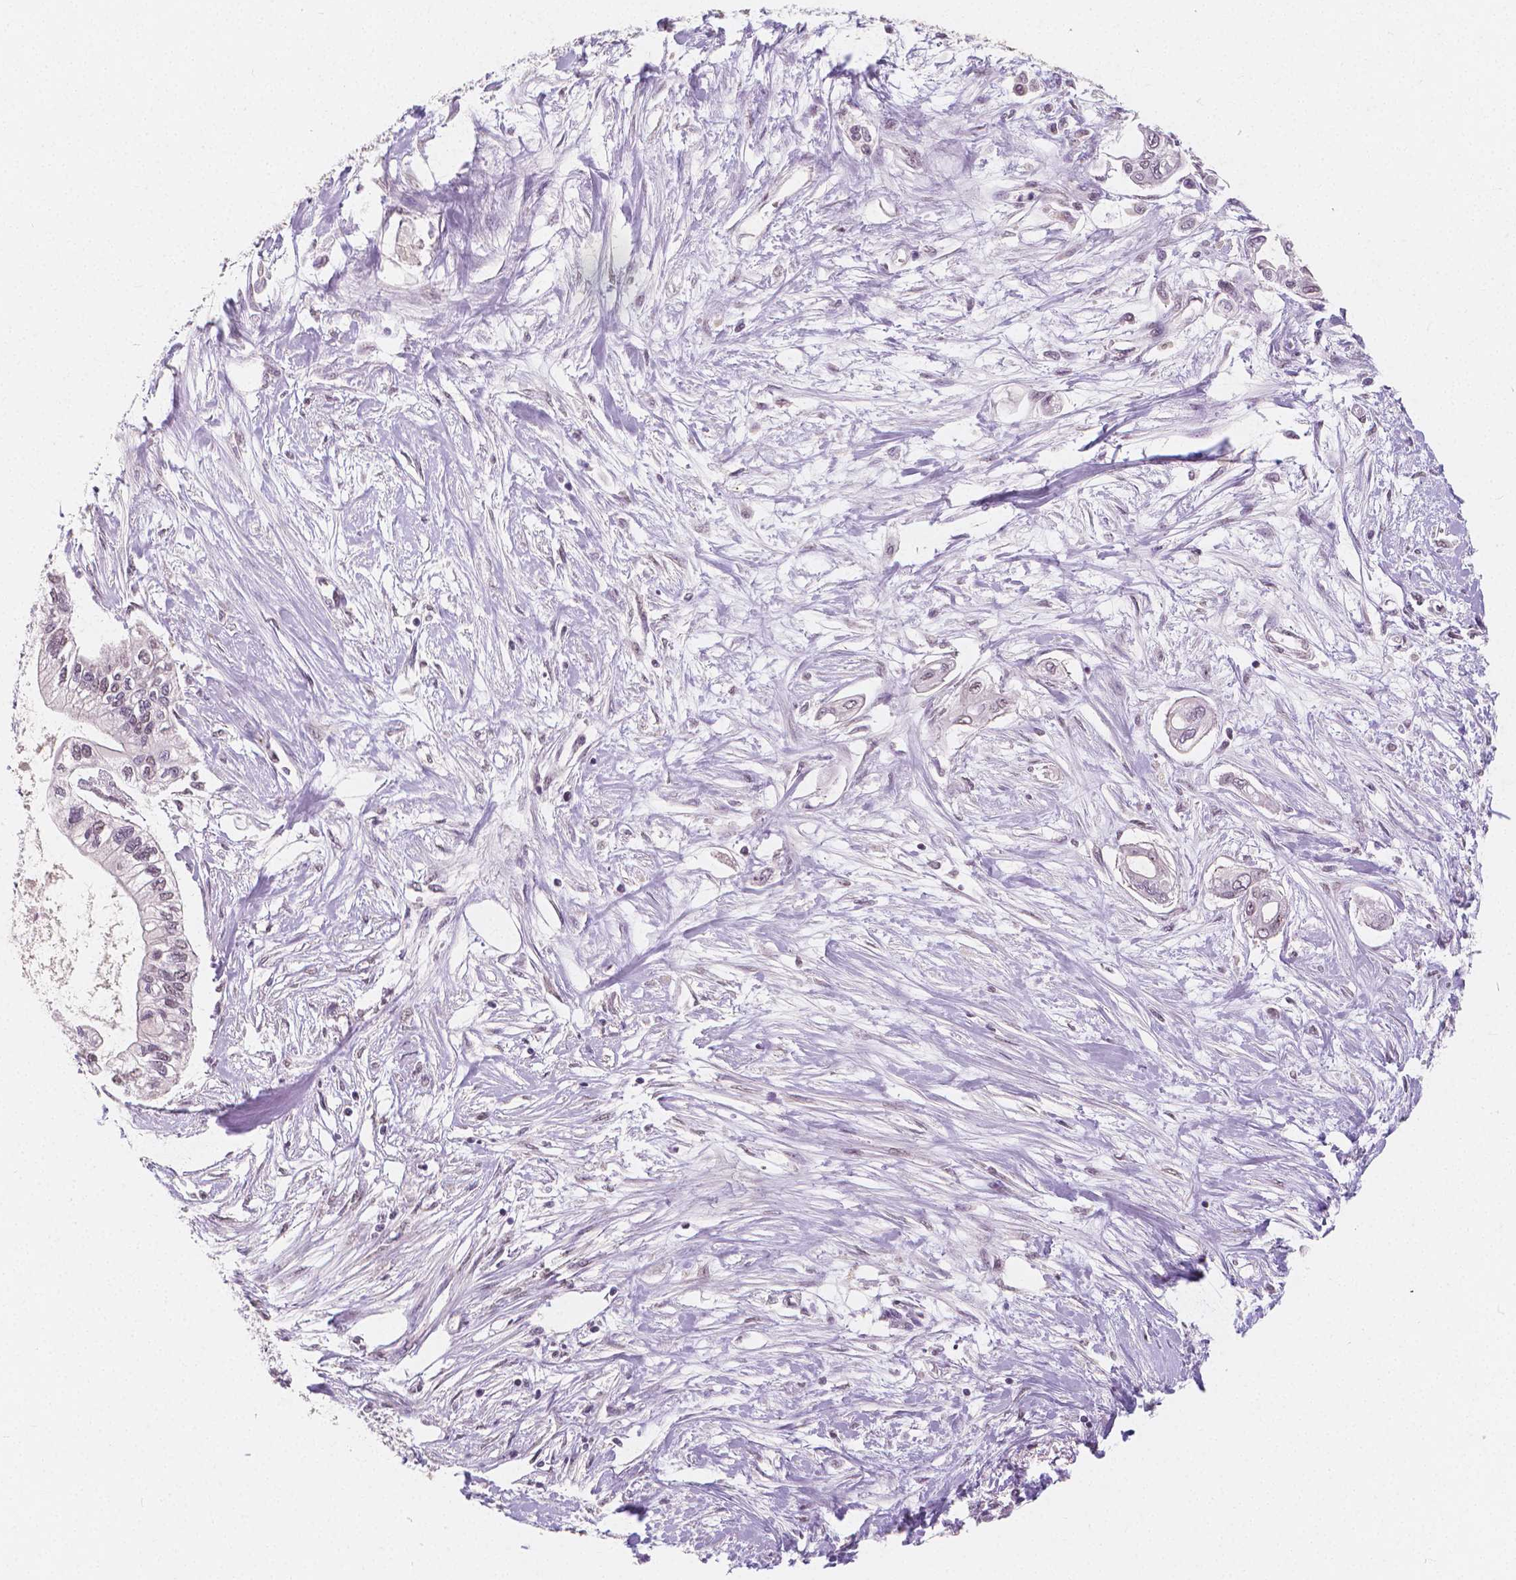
{"staining": {"intensity": "negative", "quantity": "none", "location": "none"}, "tissue": "pancreatic cancer", "cell_type": "Tumor cells", "image_type": "cancer", "snomed": [{"axis": "morphology", "description": "Adenocarcinoma, NOS"}, {"axis": "topography", "description": "Pancreas"}], "caption": "IHC of human adenocarcinoma (pancreatic) exhibits no expression in tumor cells. (DAB immunohistochemistry visualized using brightfield microscopy, high magnification).", "gene": "NOLC1", "patient": {"sex": "female", "age": 77}}